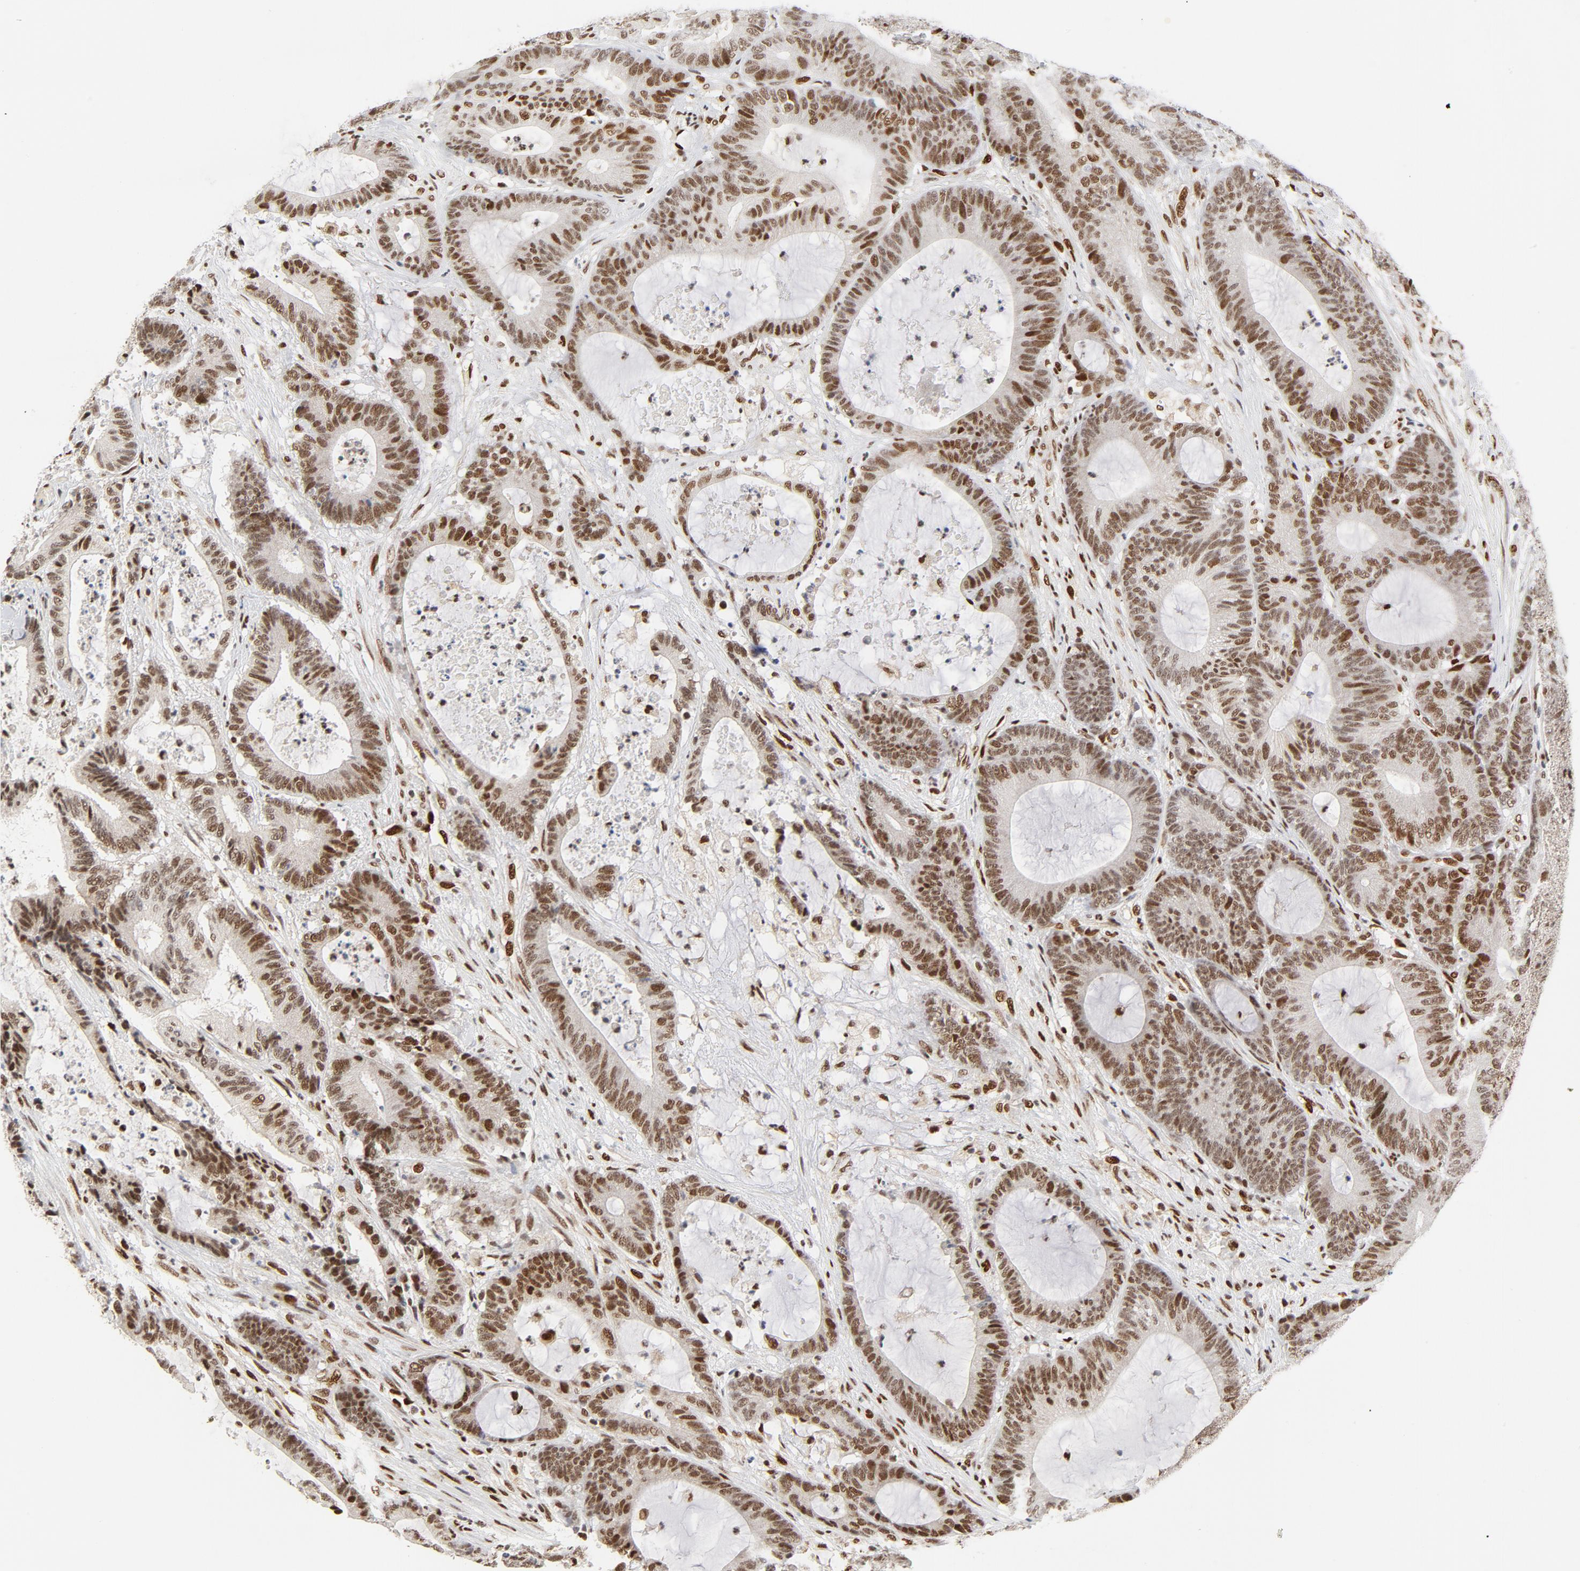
{"staining": {"intensity": "moderate", "quantity": ">75%", "location": "nuclear"}, "tissue": "colorectal cancer", "cell_type": "Tumor cells", "image_type": "cancer", "snomed": [{"axis": "morphology", "description": "Adenocarcinoma, NOS"}, {"axis": "topography", "description": "Colon"}], "caption": "Brown immunohistochemical staining in colorectal adenocarcinoma reveals moderate nuclear expression in about >75% of tumor cells.", "gene": "MEF2A", "patient": {"sex": "female", "age": 84}}